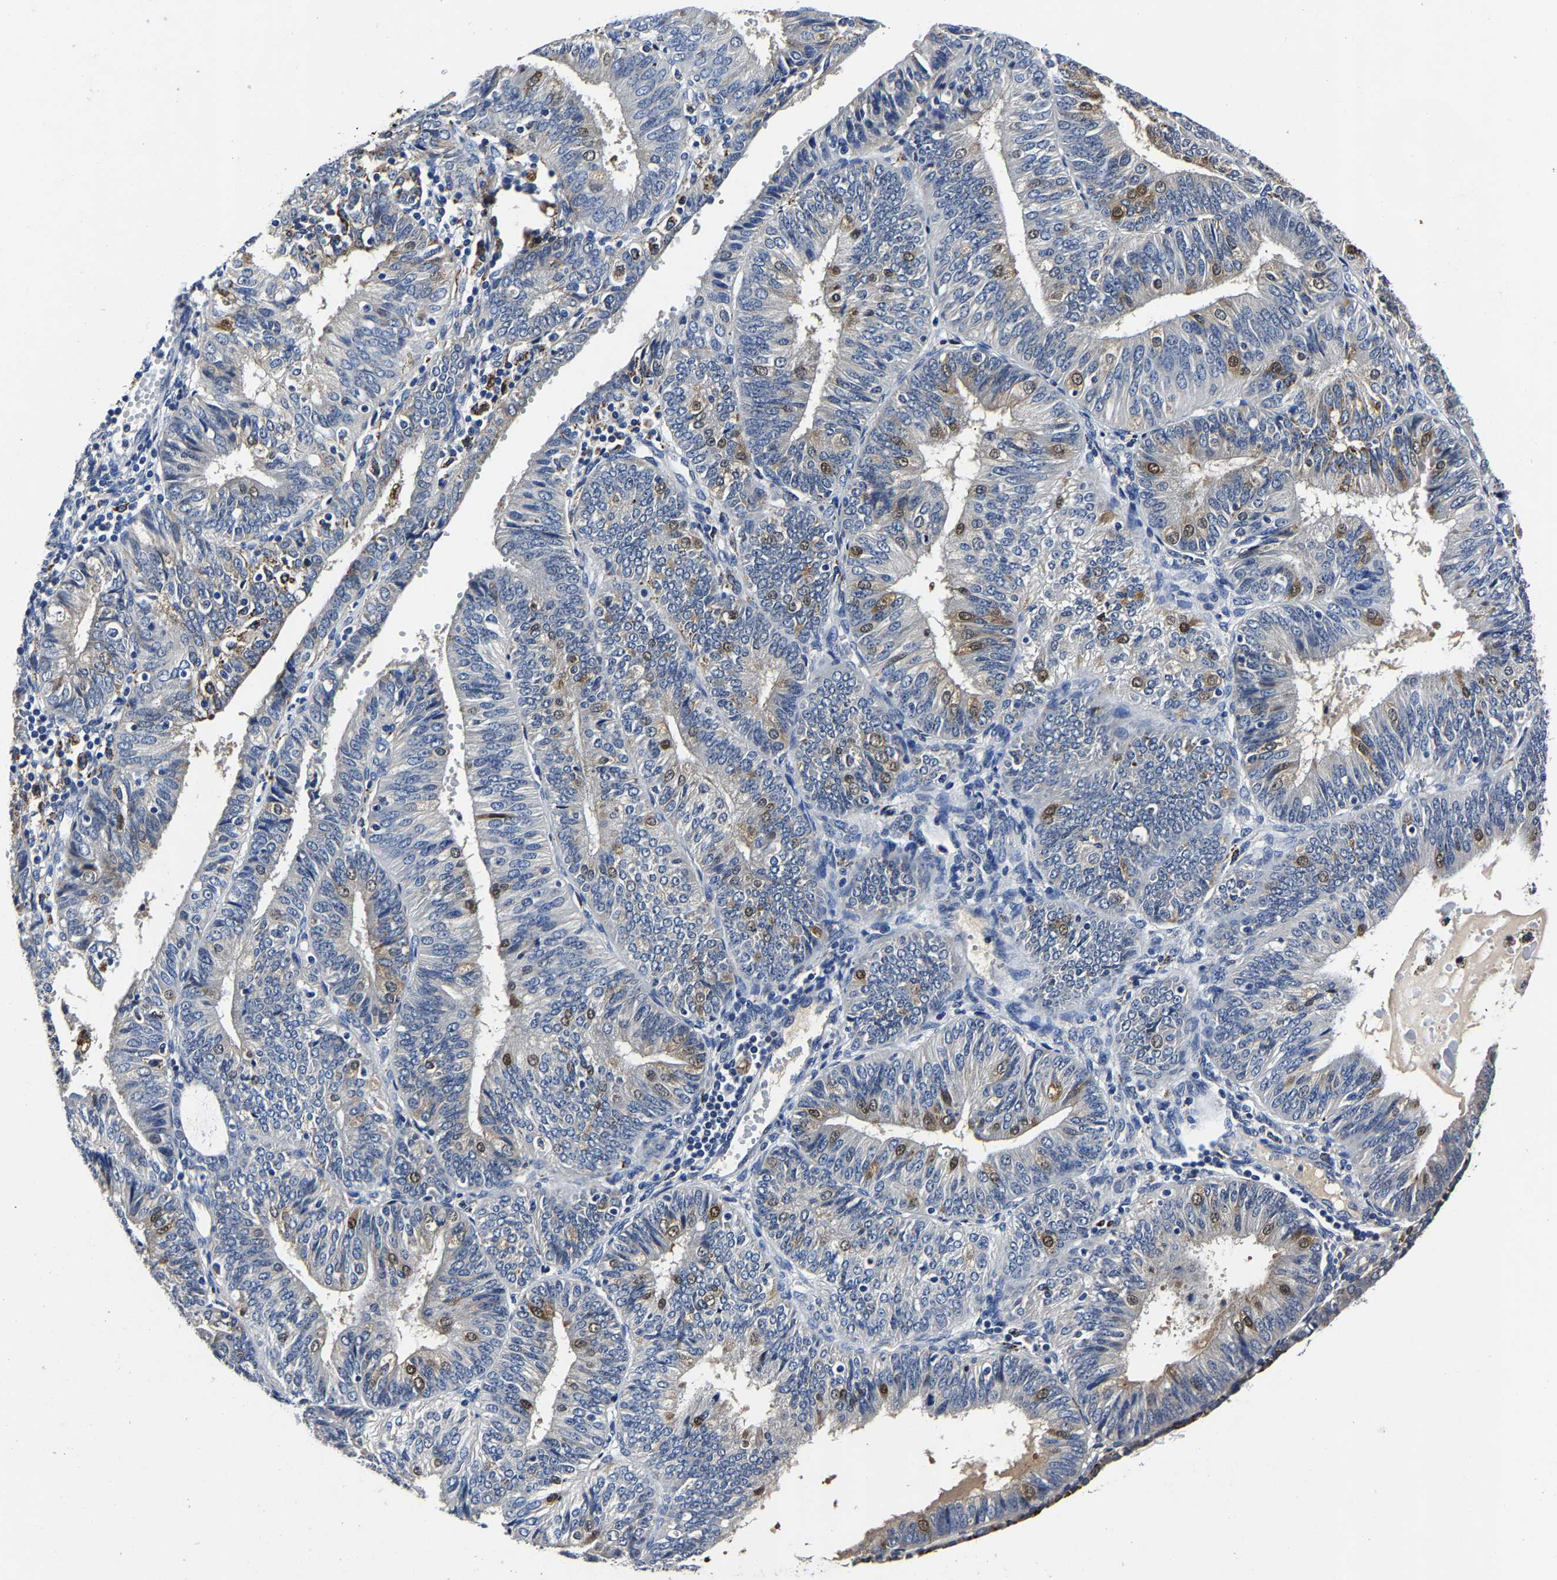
{"staining": {"intensity": "moderate", "quantity": "<25%", "location": "cytoplasmic/membranous,nuclear"}, "tissue": "endometrial cancer", "cell_type": "Tumor cells", "image_type": "cancer", "snomed": [{"axis": "morphology", "description": "Adenocarcinoma, NOS"}, {"axis": "topography", "description": "Endometrium"}], "caption": "Tumor cells show low levels of moderate cytoplasmic/membranous and nuclear positivity in approximately <25% of cells in human endometrial cancer (adenocarcinoma).", "gene": "PSPH", "patient": {"sex": "female", "age": 58}}